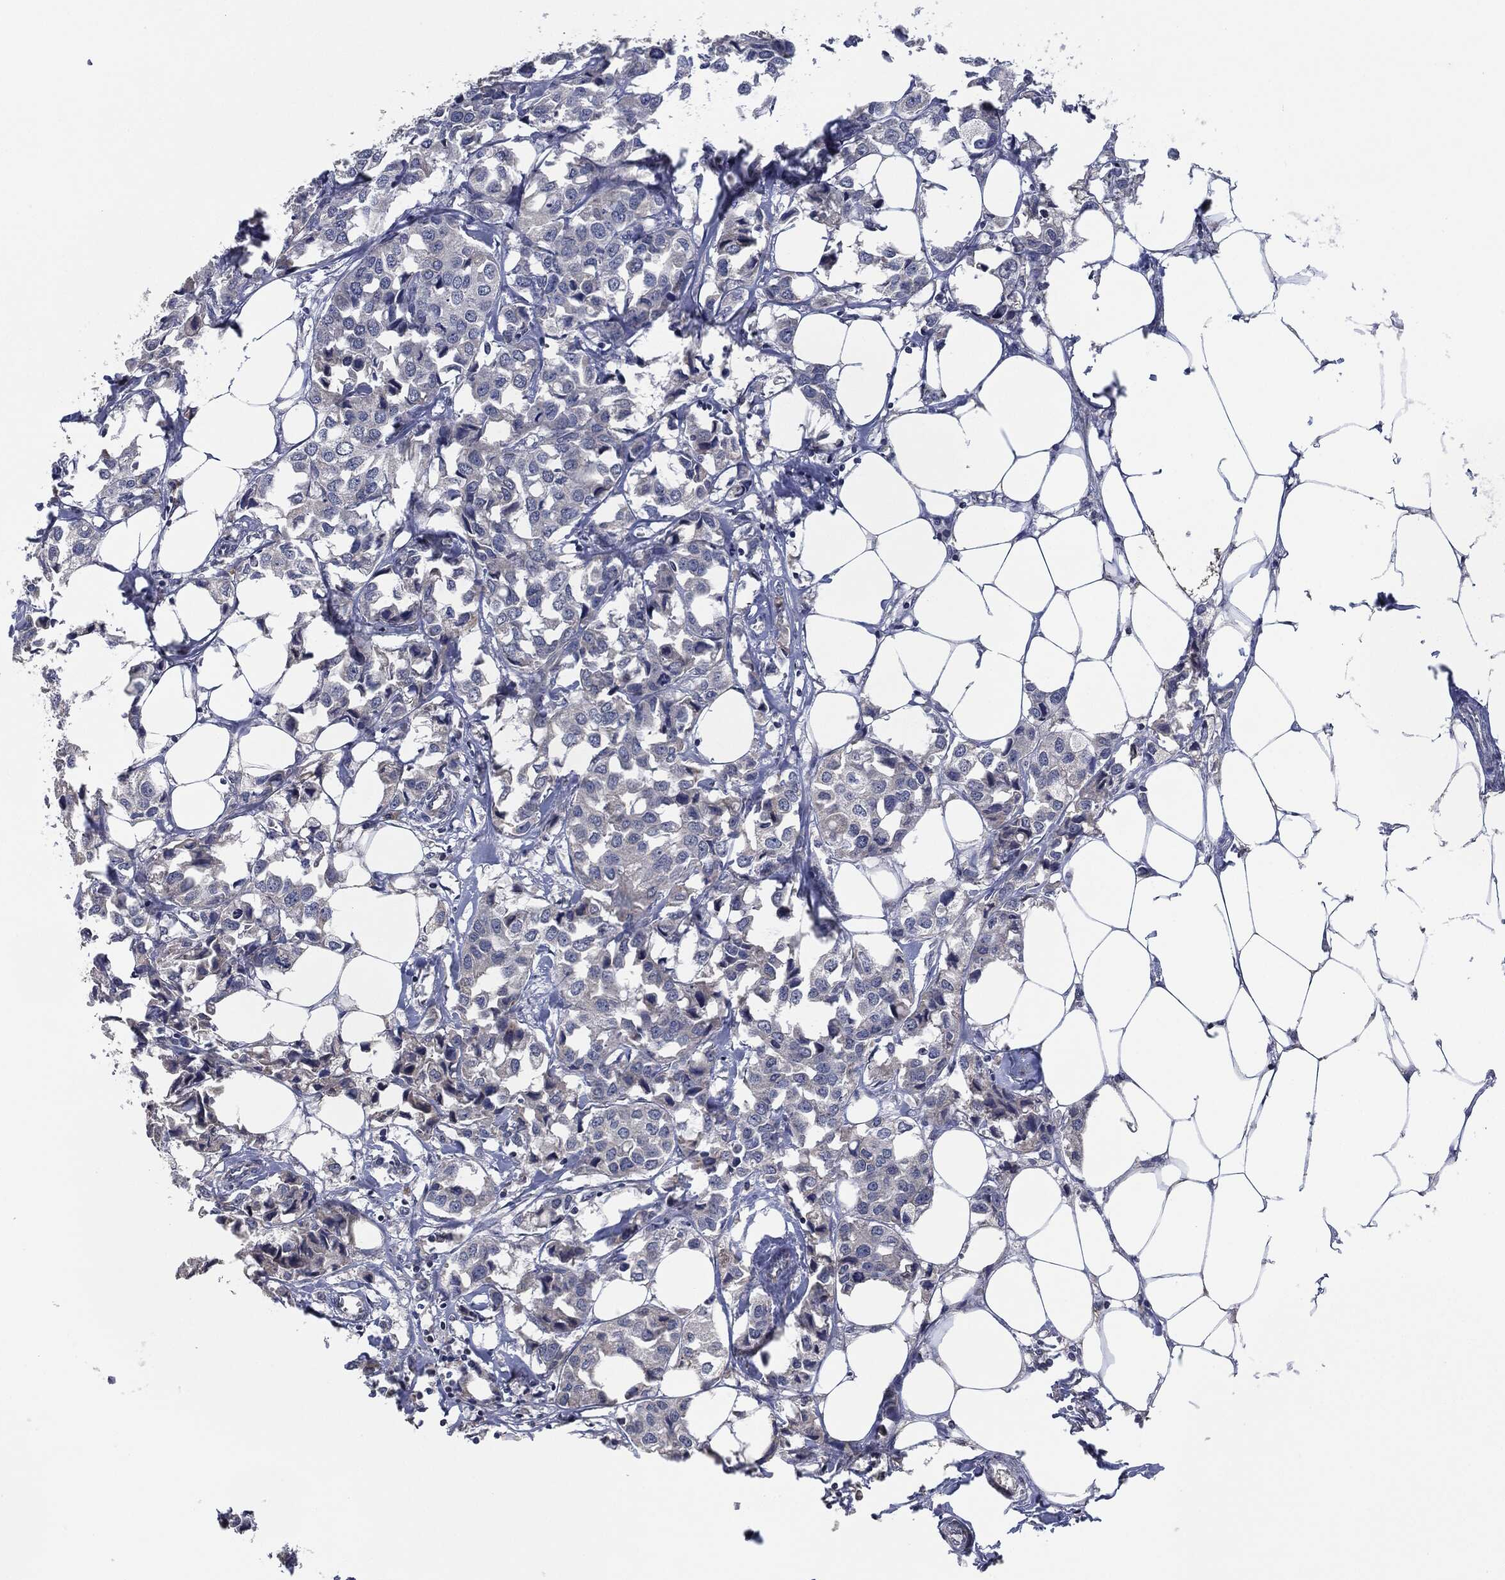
{"staining": {"intensity": "negative", "quantity": "none", "location": "none"}, "tissue": "breast cancer", "cell_type": "Tumor cells", "image_type": "cancer", "snomed": [{"axis": "morphology", "description": "Duct carcinoma"}, {"axis": "topography", "description": "Breast"}], "caption": "High power microscopy micrograph of an immunohistochemistry (IHC) image of breast cancer (infiltrating ductal carcinoma), revealing no significant staining in tumor cells.", "gene": "IL2RG", "patient": {"sex": "female", "age": 80}}